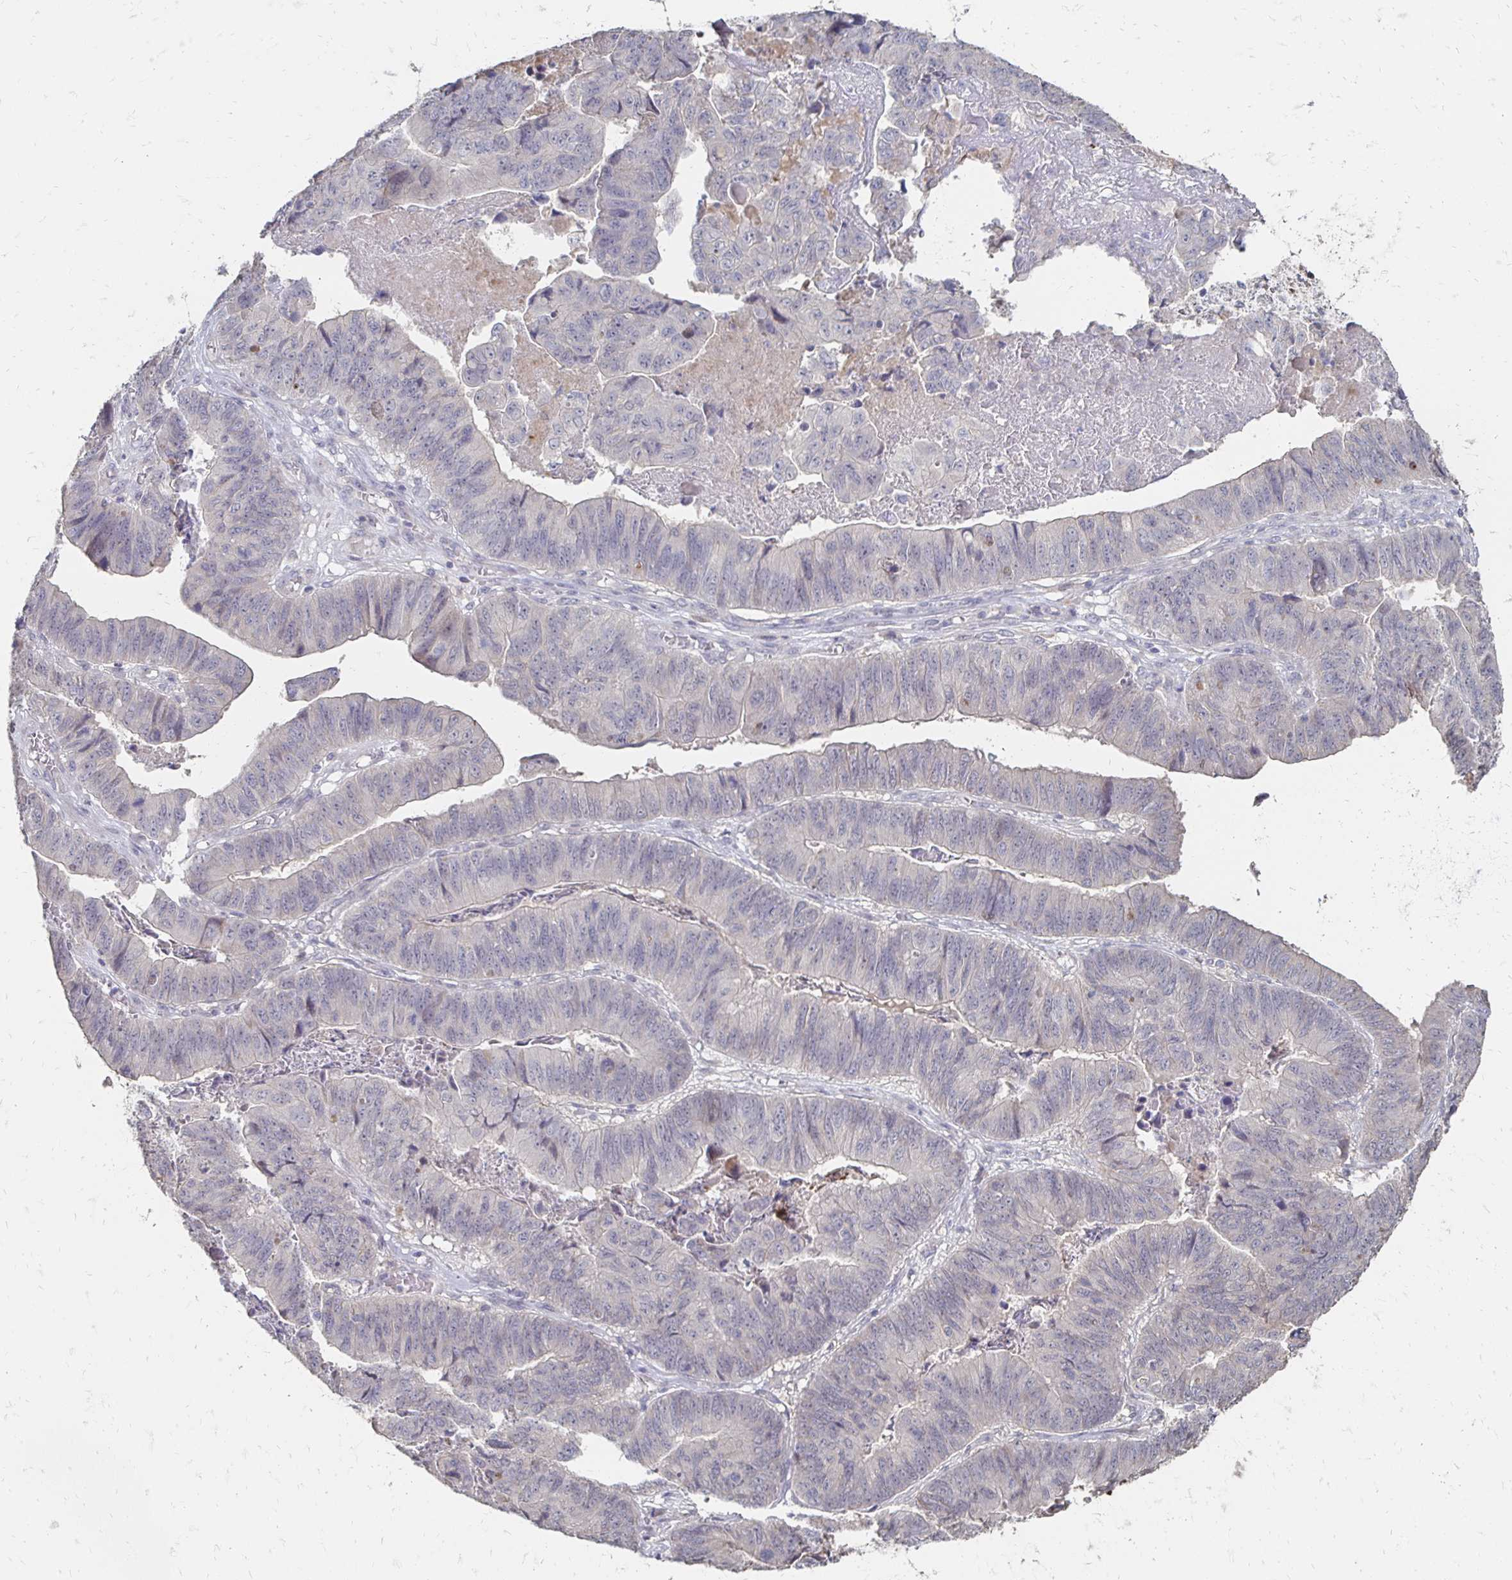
{"staining": {"intensity": "negative", "quantity": "none", "location": "none"}, "tissue": "stomach cancer", "cell_type": "Tumor cells", "image_type": "cancer", "snomed": [{"axis": "morphology", "description": "Adenocarcinoma, NOS"}, {"axis": "topography", "description": "Stomach, lower"}], "caption": "Immunohistochemistry (IHC) image of neoplastic tissue: human stomach cancer stained with DAB (3,3'-diaminobenzidine) displays no significant protein expression in tumor cells.", "gene": "ZNF727", "patient": {"sex": "male", "age": 77}}